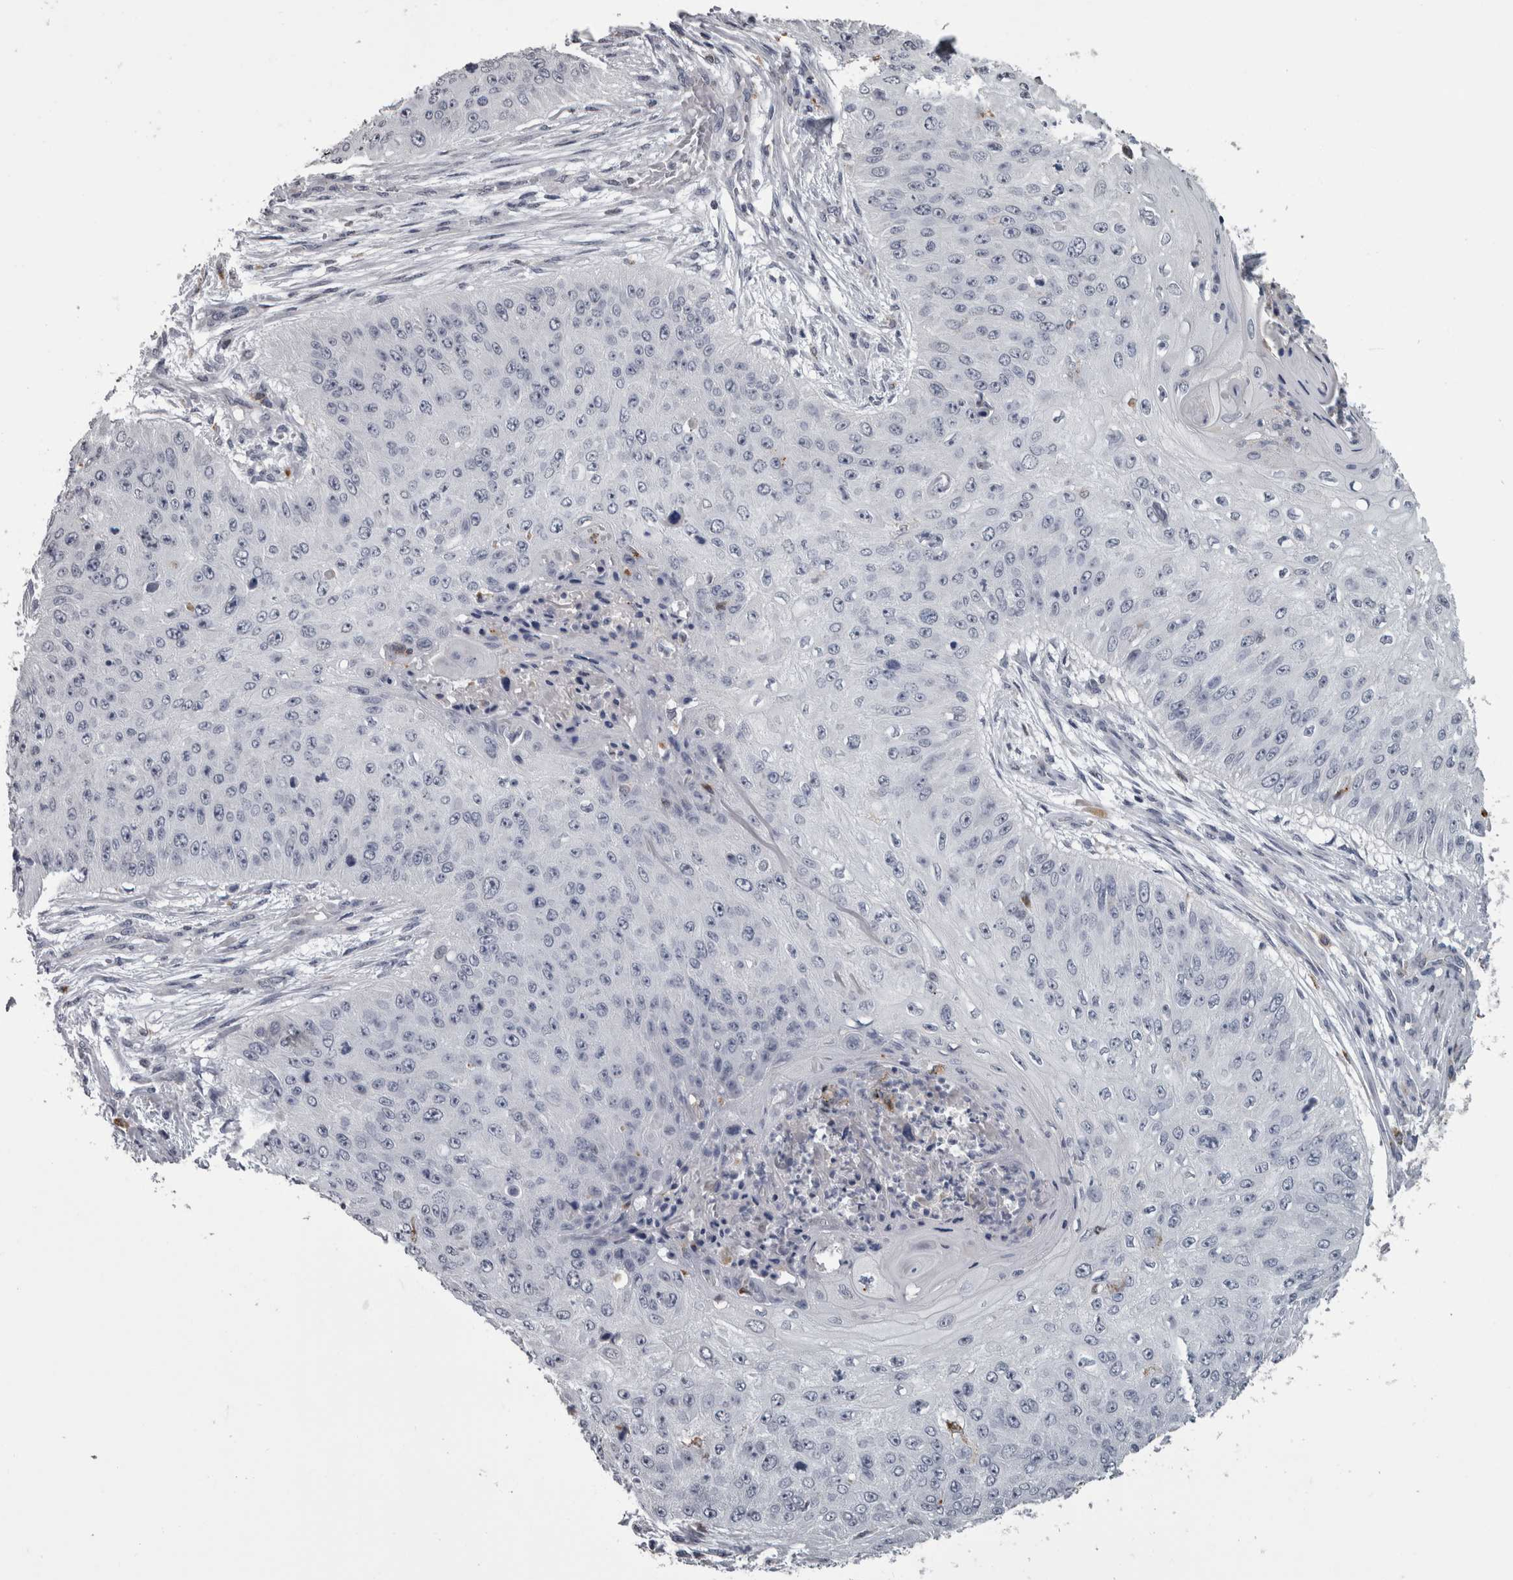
{"staining": {"intensity": "negative", "quantity": "none", "location": "none"}, "tissue": "skin cancer", "cell_type": "Tumor cells", "image_type": "cancer", "snomed": [{"axis": "morphology", "description": "Squamous cell carcinoma, NOS"}, {"axis": "topography", "description": "Skin"}], "caption": "An image of human skin cancer (squamous cell carcinoma) is negative for staining in tumor cells.", "gene": "NAAA", "patient": {"sex": "female", "age": 80}}